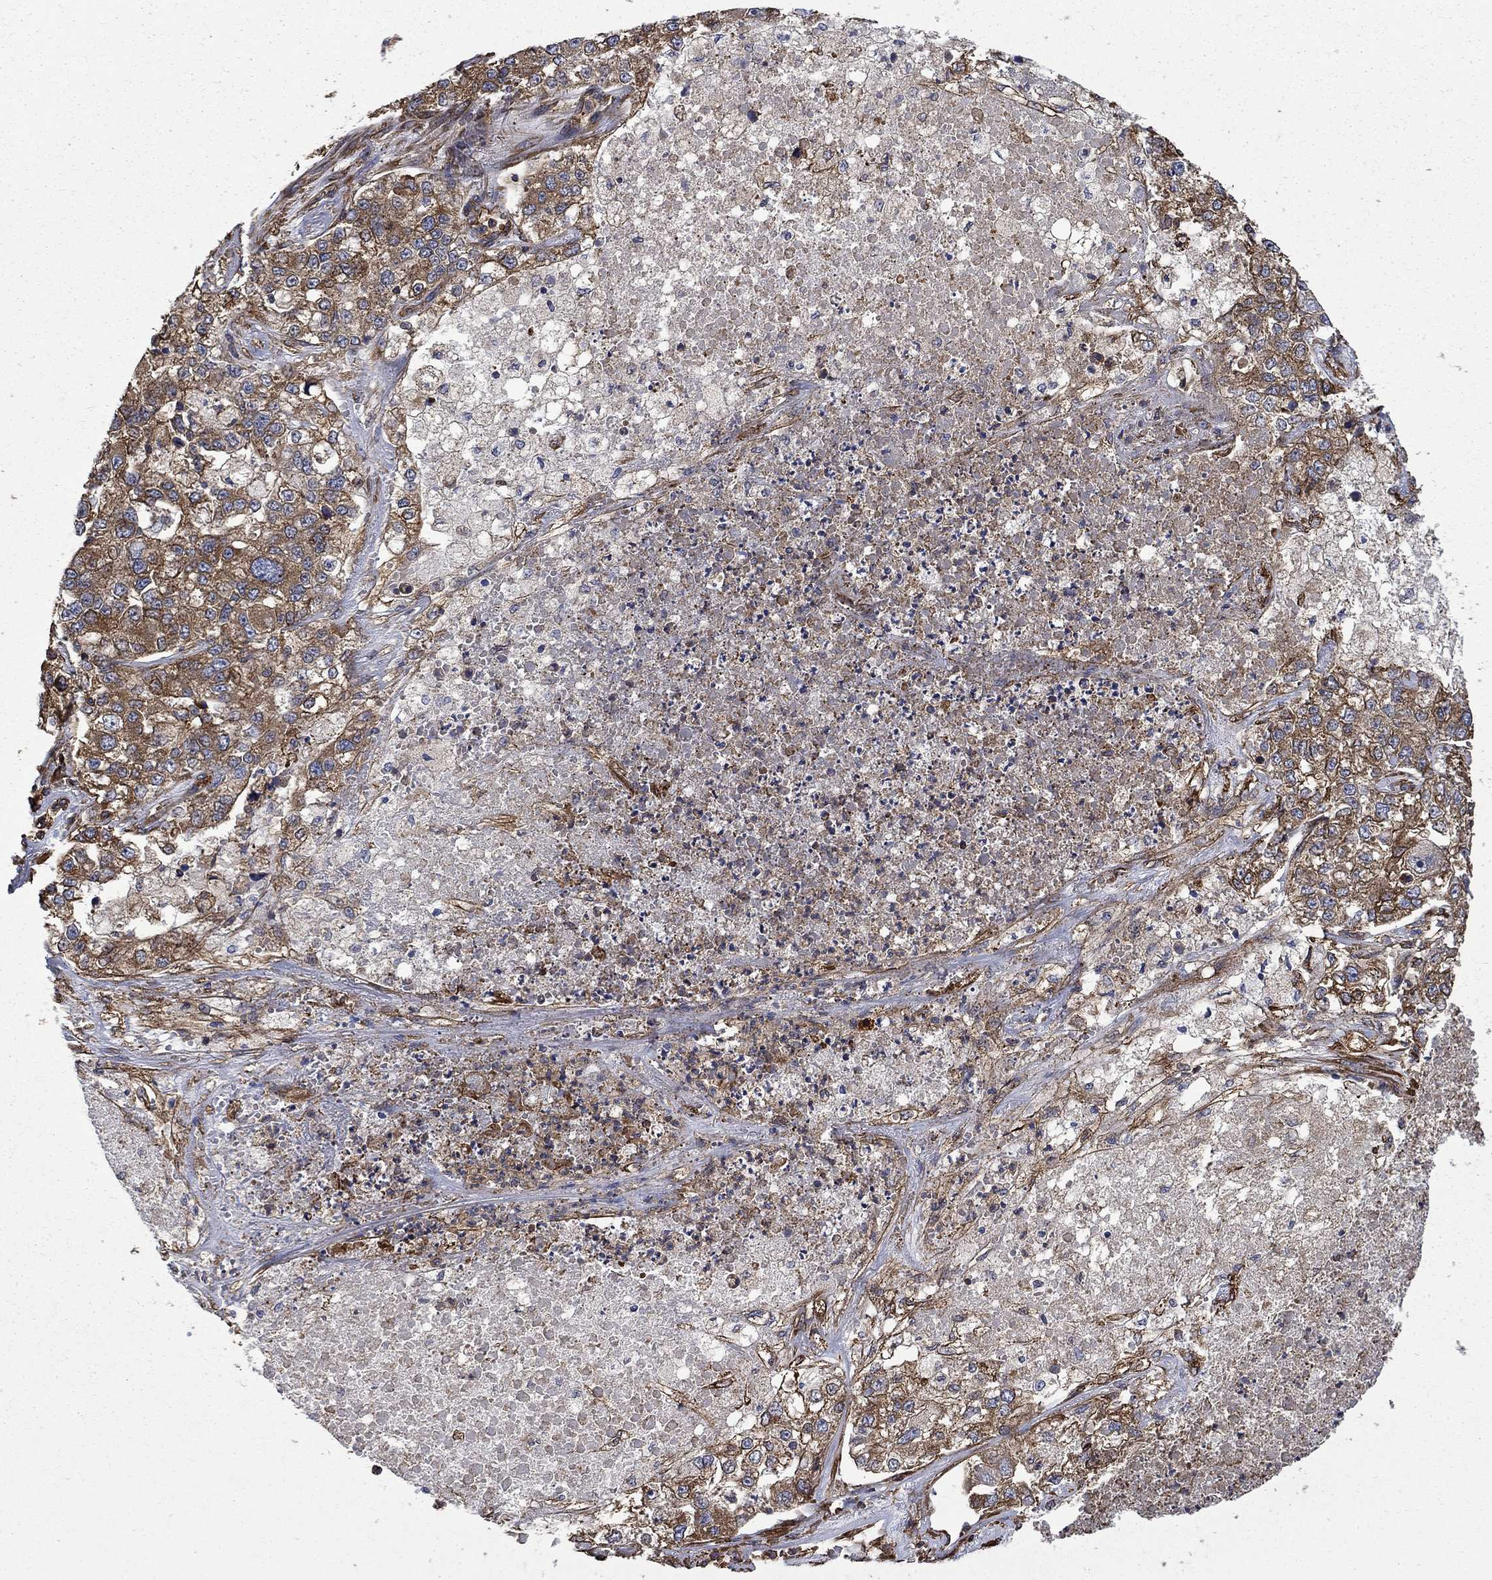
{"staining": {"intensity": "moderate", "quantity": ">75%", "location": "cytoplasmic/membranous"}, "tissue": "lung cancer", "cell_type": "Tumor cells", "image_type": "cancer", "snomed": [{"axis": "morphology", "description": "Adenocarcinoma, NOS"}, {"axis": "topography", "description": "Lung"}], "caption": "Immunohistochemistry (DAB (3,3'-diaminobenzidine)) staining of human lung cancer exhibits moderate cytoplasmic/membranous protein positivity in about >75% of tumor cells.", "gene": "CUTC", "patient": {"sex": "male", "age": 49}}